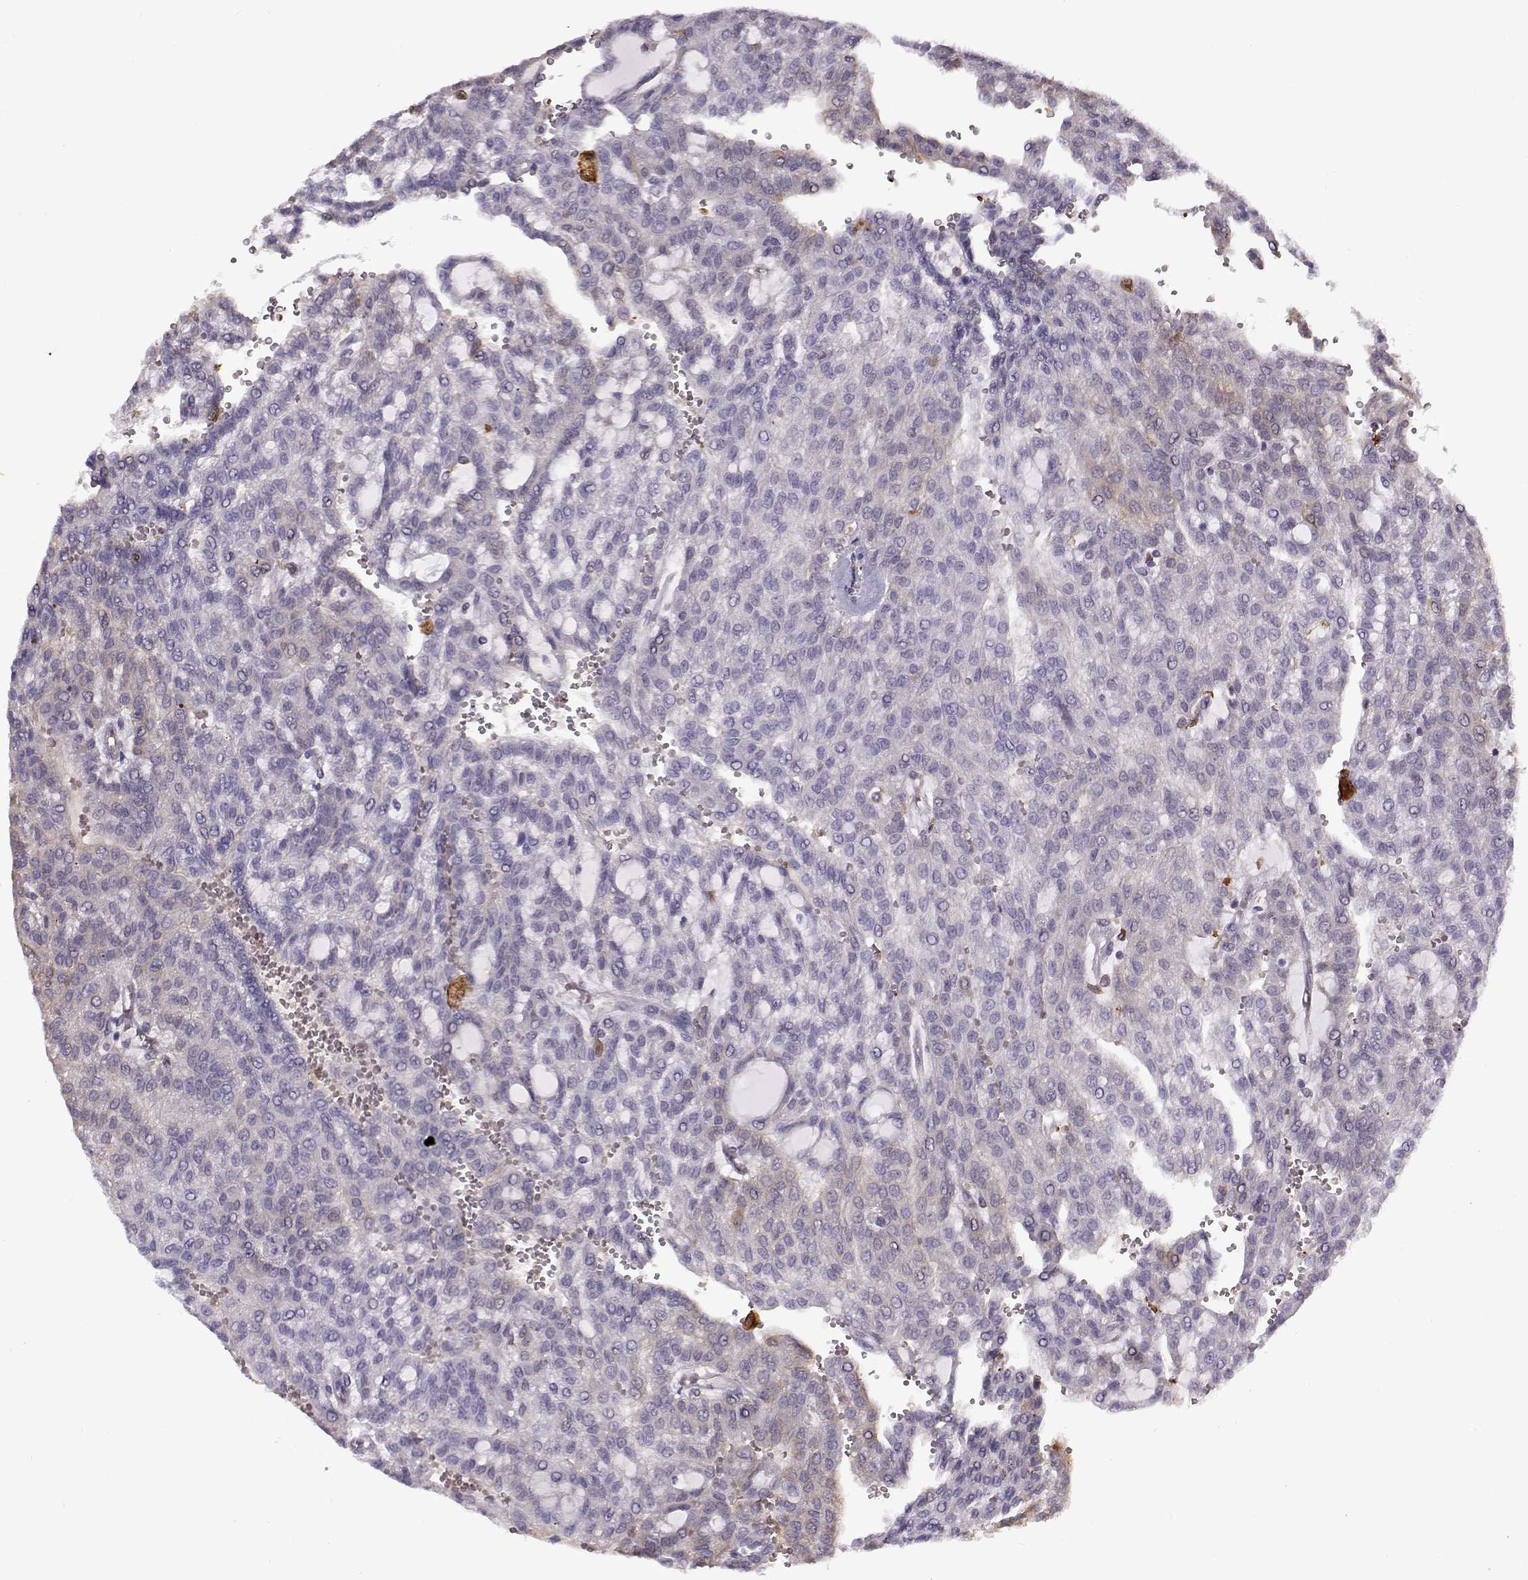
{"staining": {"intensity": "negative", "quantity": "none", "location": "none"}, "tissue": "renal cancer", "cell_type": "Tumor cells", "image_type": "cancer", "snomed": [{"axis": "morphology", "description": "Adenocarcinoma, NOS"}, {"axis": "topography", "description": "Kidney"}], "caption": "Immunohistochemistry image of neoplastic tissue: human renal adenocarcinoma stained with DAB displays no significant protein staining in tumor cells.", "gene": "UCP3", "patient": {"sex": "male", "age": 63}}